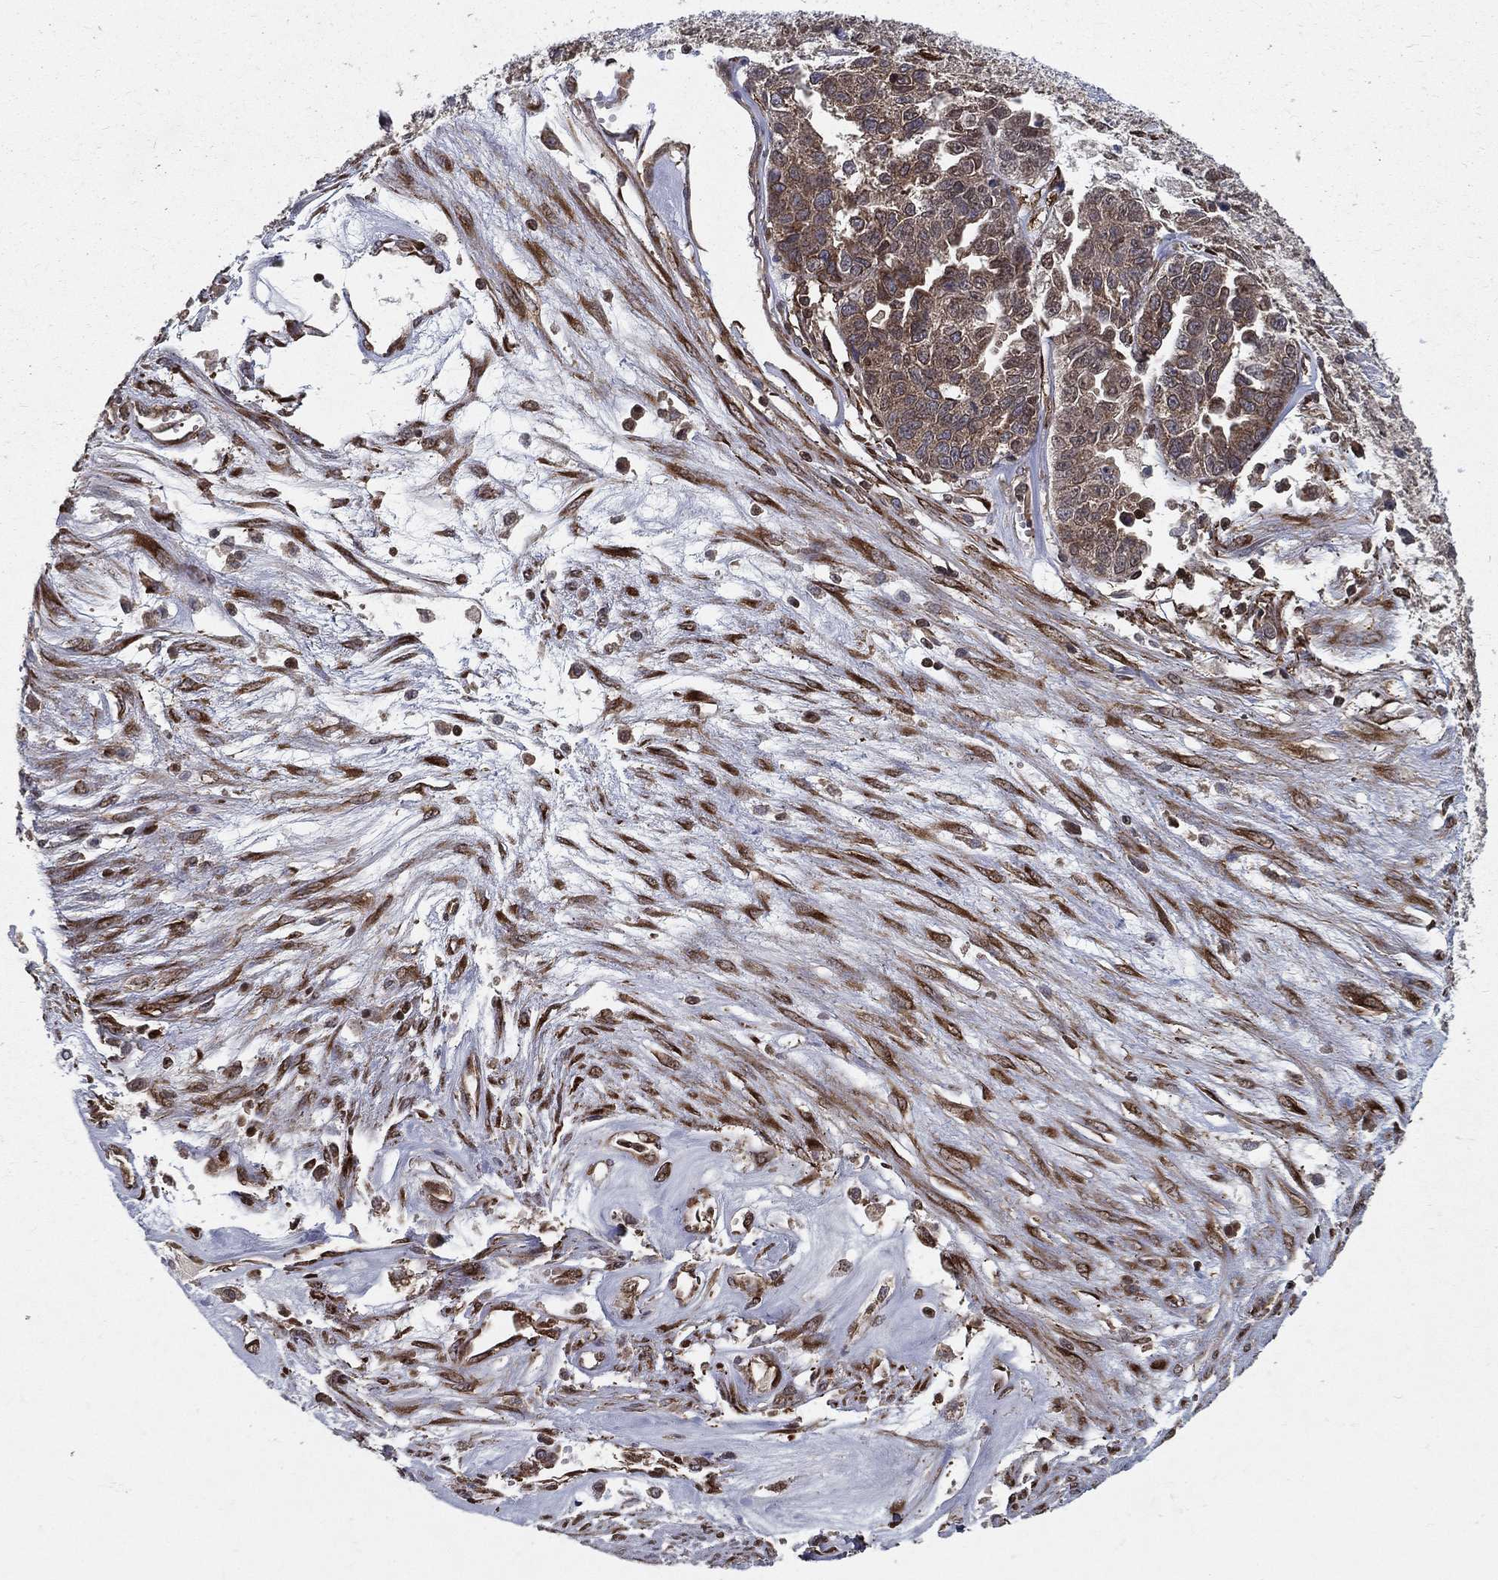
{"staining": {"intensity": "weak", "quantity": "<25%", "location": "cytoplasmic/membranous"}, "tissue": "ovarian cancer", "cell_type": "Tumor cells", "image_type": "cancer", "snomed": [{"axis": "morphology", "description": "Cystadenocarcinoma, serous, NOS"}, {"axis": "topography", "description": "Ovary"}], "caption": "The IHC image has no significant staining in tumor cells of serous cystadenocarcinoma (ovarian) tissue.", "gene": "CERS2", "patient": {"sex": "female", "age": 87}}